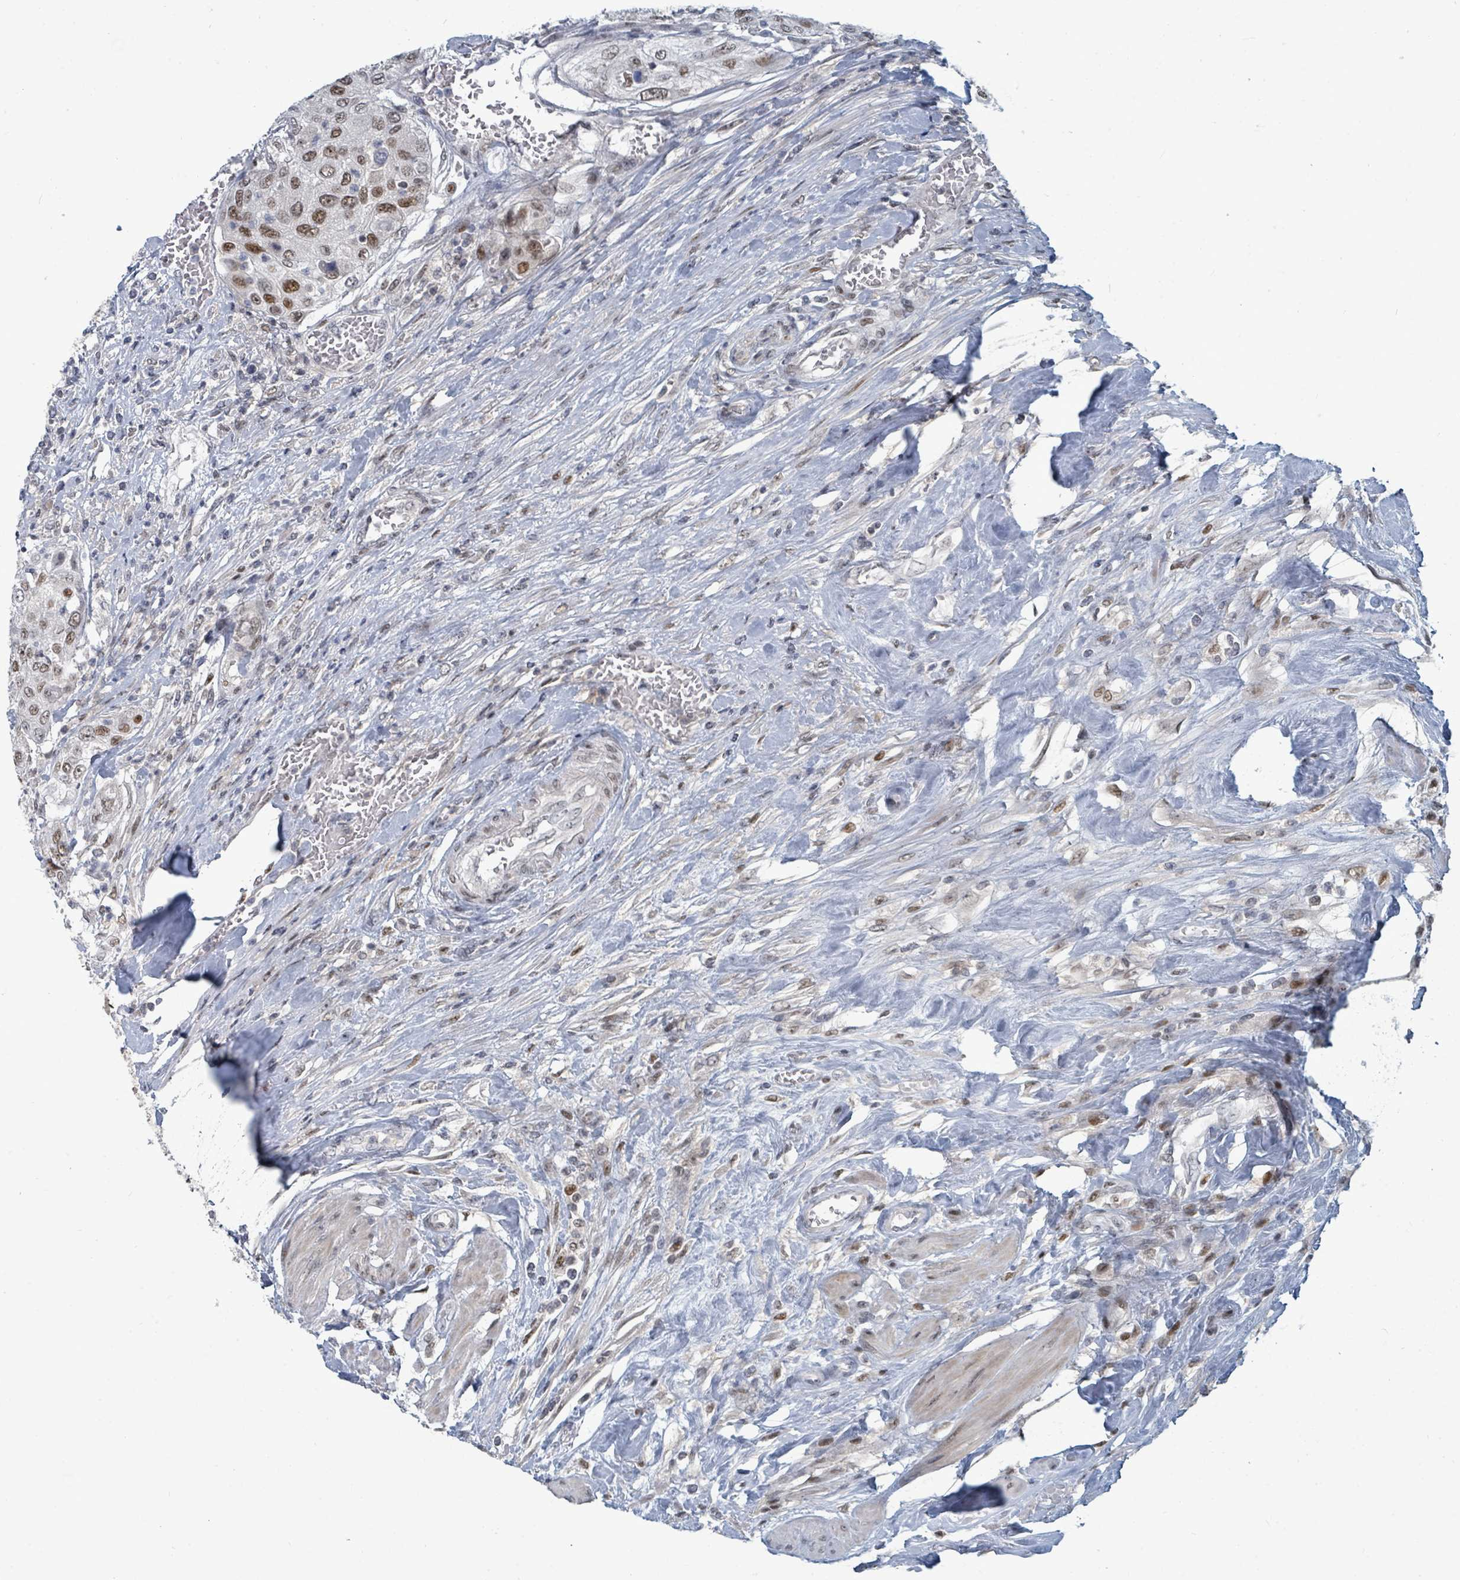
{"staining": {"intensity": "moderate", "quantity": ">75%", "location": "nuclear"}, "tissue": "urothelial cancer", "cell_type": "Tumor cells", "image_type": "cancer", "snomed": [{"axis": "morphology", "description": "Urothelial carcinoma, High grade"}, {"axis": "topography", "description": "Urinary bladder"}], "caption": "Tumor cells display moderate nuclear expression in approximately >75% of cells in urothelial carcinoma (high-grade).", "gene": "UCK1", "patient": {"sex": "female", "age": 79}}